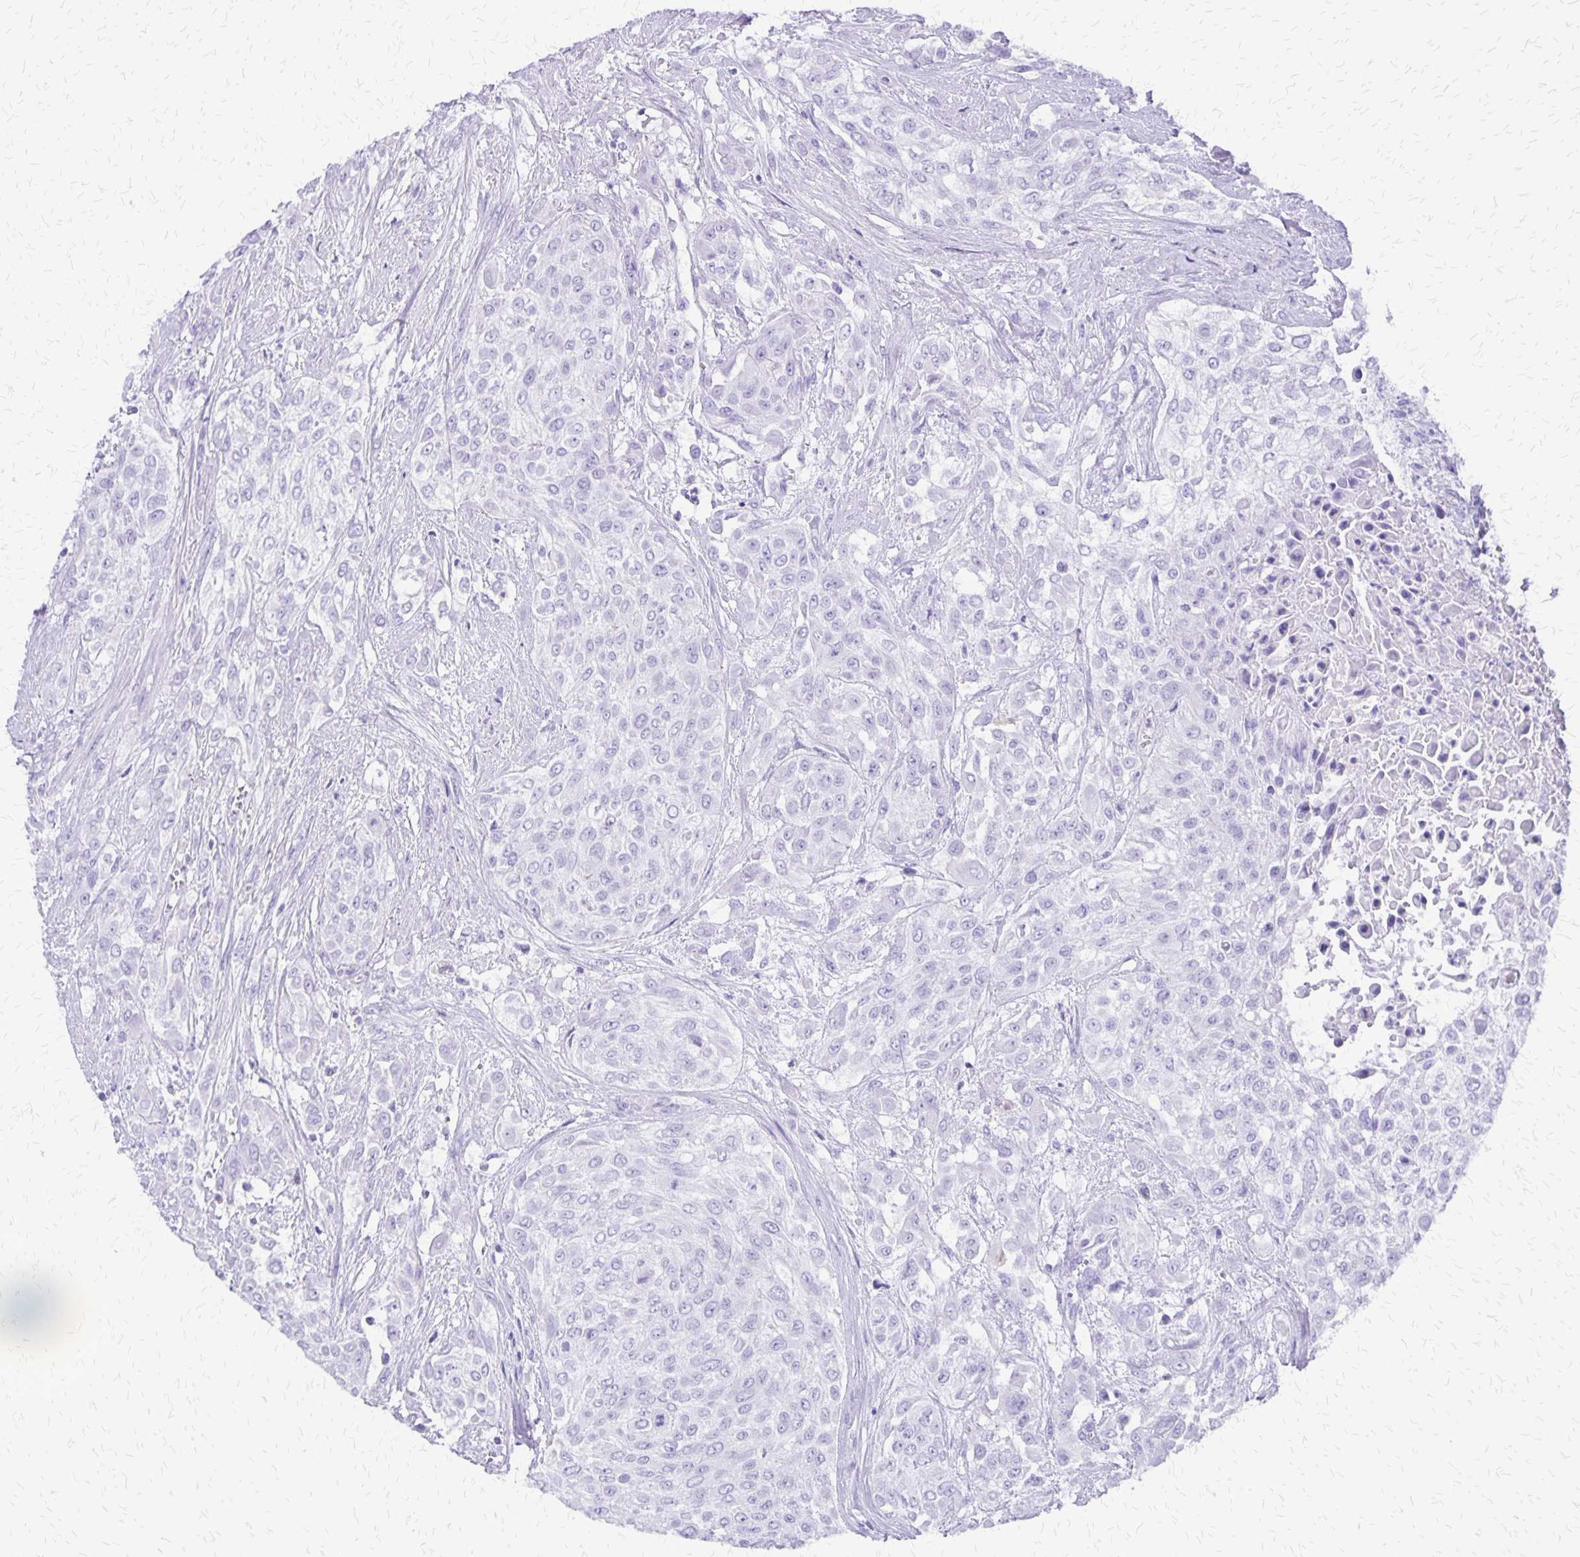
{"staining": {"intensity": "negative", "quantity": "none", "location": "none"}, "tissue": "urothelial cancer", "cell_type": "Tumor cells", "image_type": "cancer", "snomed": [{"axis": "morphology", "description": "Urothelial carcinoma, High grade"}, {"axis": "topography", "description": "Urinary bladder"}], "caption": "Urothelial carcinoma (high-grade) was stained to show a protein in brown. There is no significant expression in tumor cells. The staining was performed using DAB (3,3'-diaminobenzidine) to visualize the protein expression in brown, while the nuclei were stained in blue with hematoxylin (Magnification: 20x).", "gene": "SLC13A2", "patient": {"sex": "male", "age": 57}}